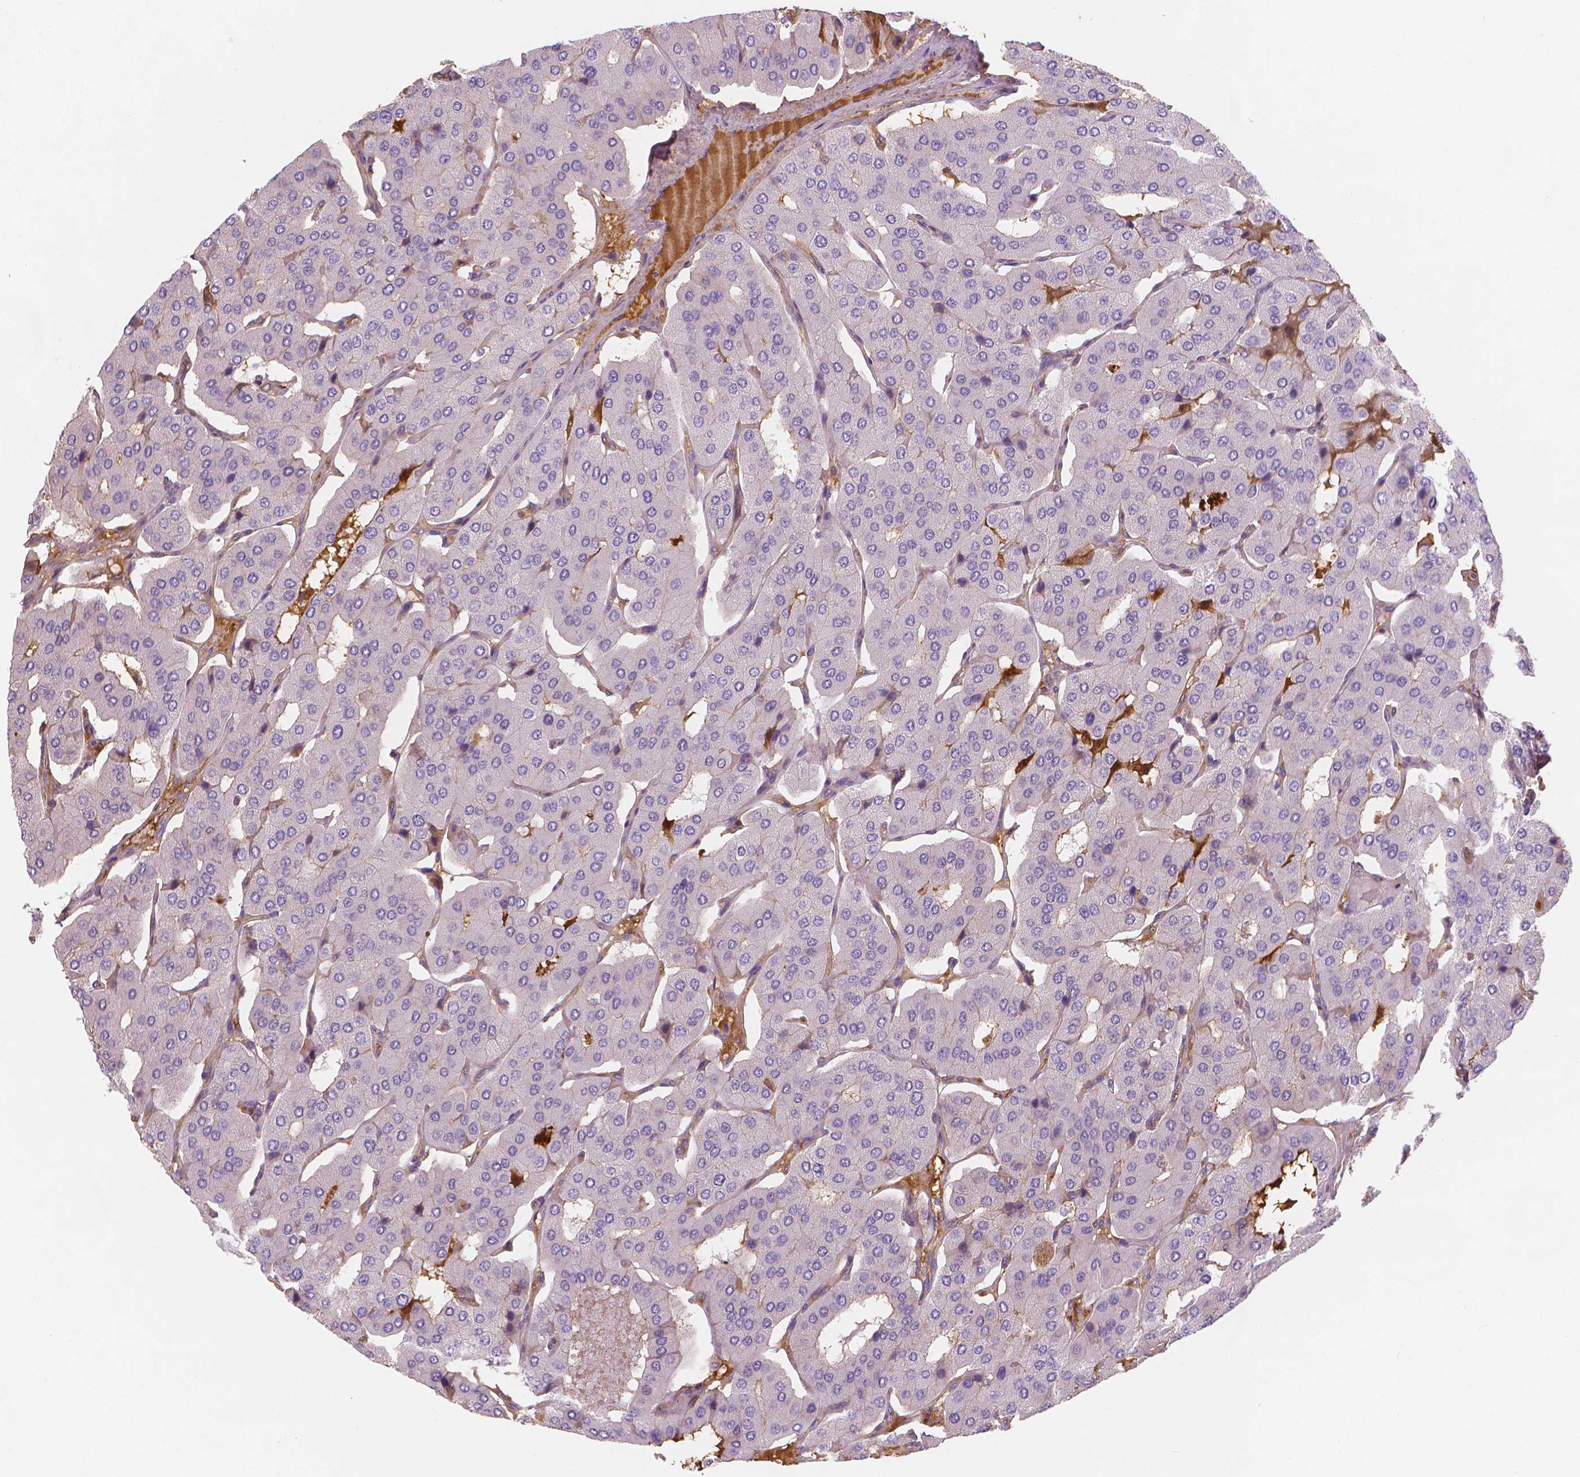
{"staining": {"intensity": "negative", "quantity": "none", "location": "none"}, "tissue": "parathyroid gland", "cell_type": "Glandular cells", "image_type": "normal", "snomed": [{"axis": "morphology", "description": "Normal tissue, NOS"}, {"axis": "morphology", "description": "Adenoma, NOS"}, {"axis": "topography", "description": "Parathyroid gland"}], "caption": "Immunohistochemistry (IHC) image of unremarkable parathyroid gland: human parathyroid gland stained with DAB reveals no significant protein expression in glandular cells.", "gene": "APOA4", "patient": {"sex": "female", "age": 86}}